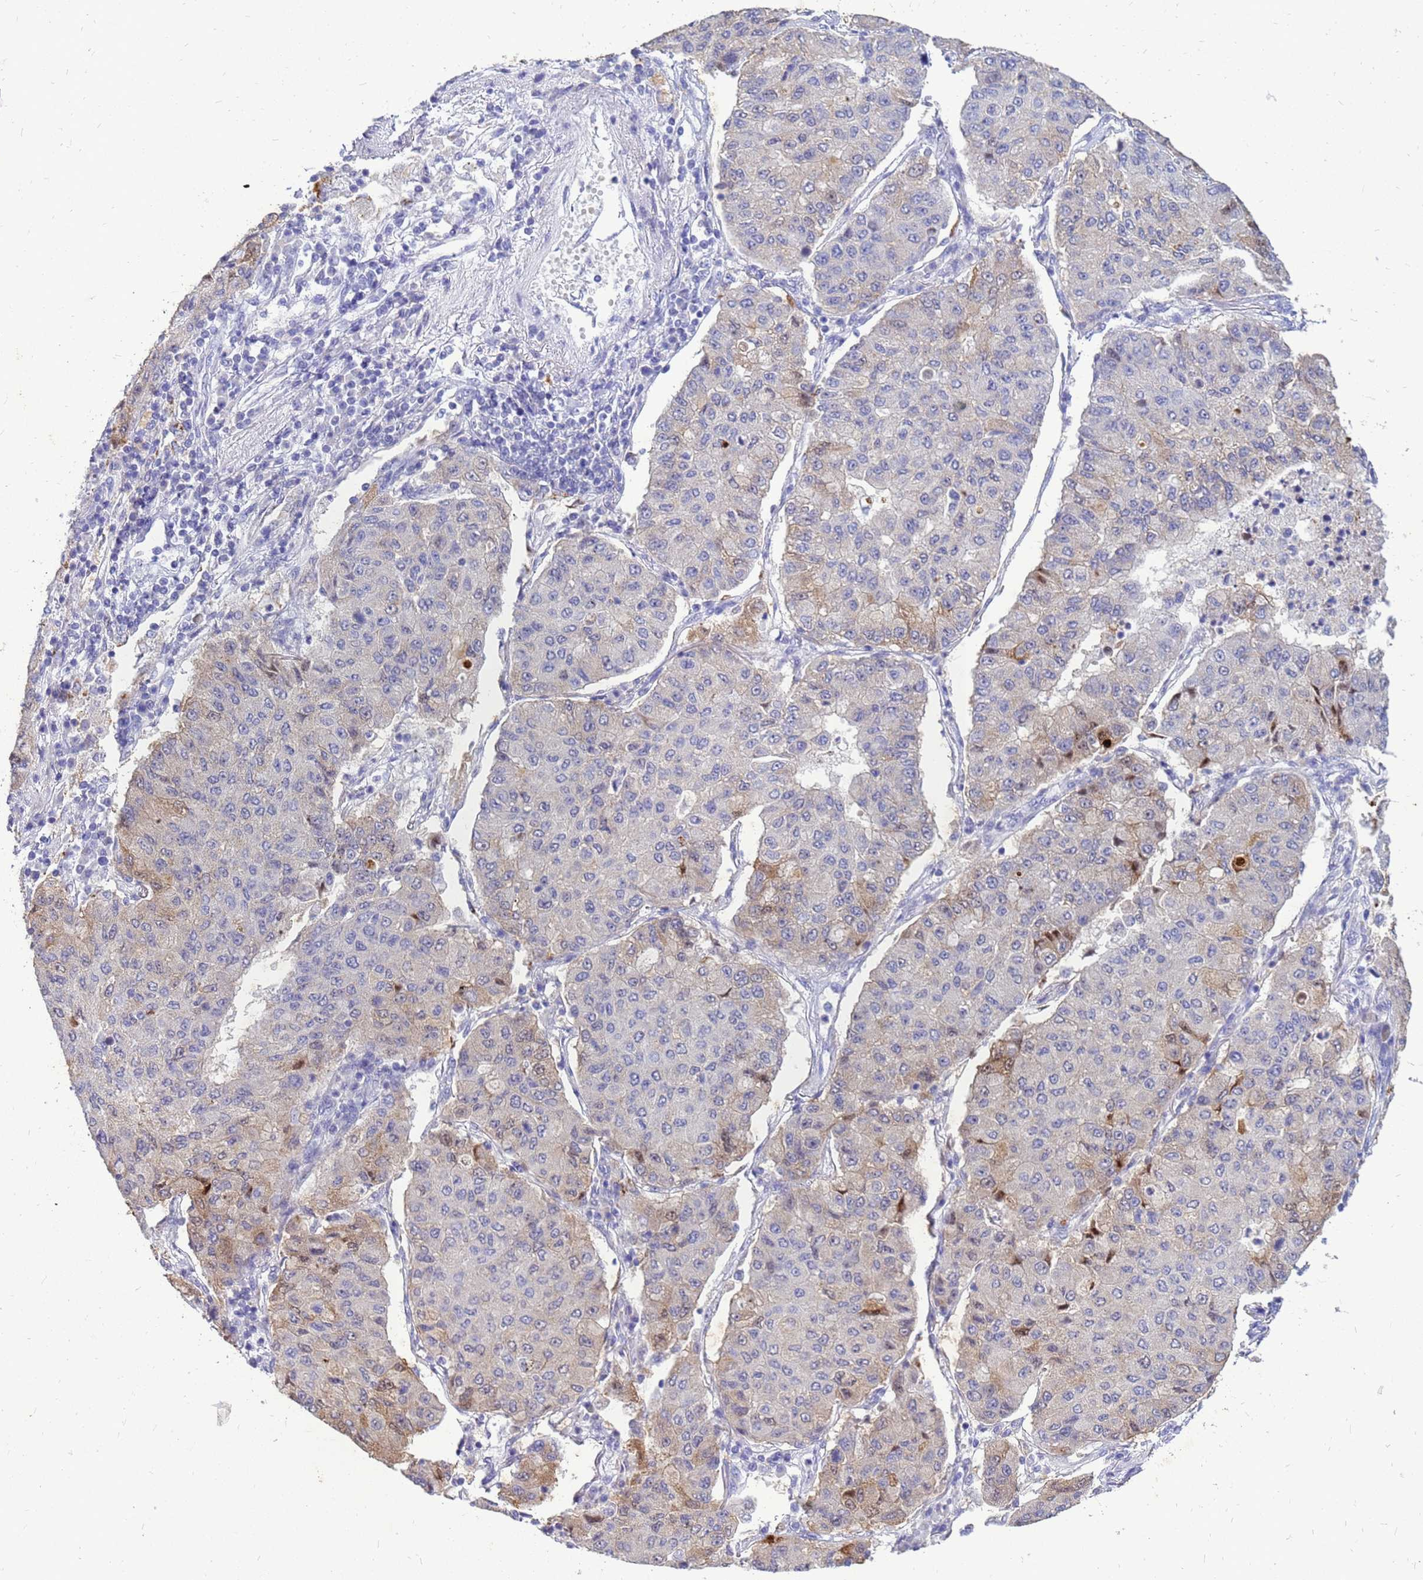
{"staining": {"intensity": "weak", "quantity": "<25%", "location": "cytoplasmic/membranous"}, "tissue": "lung cancer", "cell_type": "Tumor cells", "image_type": "cancer", "snomed": [{"axis": "morphology", "description": "Squamous cell carcinoma, NOS"}, {"axis": "topography", "description": "Lung"}], "caption": "A photomicrograph of human lung cancer (squamous cell carcinoma) is negative for staining in tumor cells.", "gene": "AKR1C1", "patient": {"sex": "male", "age": 74}}